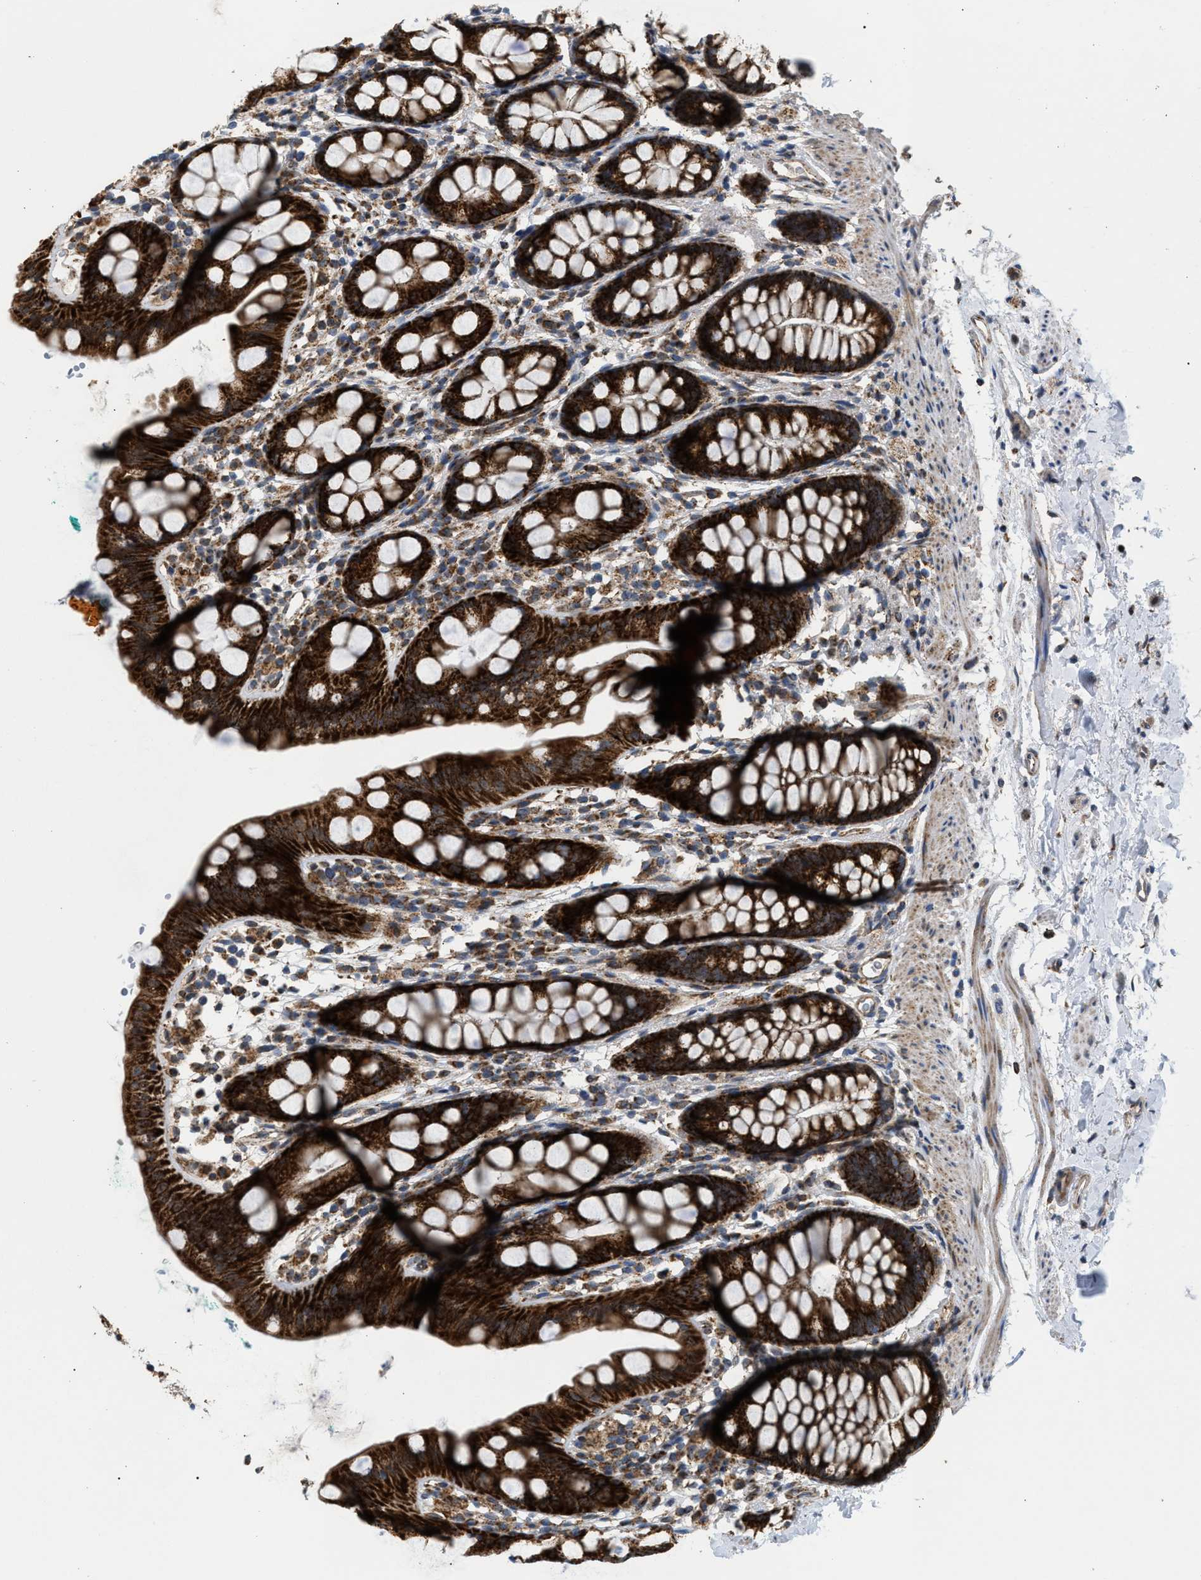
{"staining": {"intensity": "strong", "quantity": ">75%", "location": "cytoplasmic/membranous"}, "tissue": "rectum", "cell_type": "Glandular cells", "image_type": "normal", "snomed": [{"axis": "morphology", "description": "Normal tissue, NOS"}, {"axis": "topography", "description": "Rectum"}], "caption": "Brown immunohistochemical staining in normal rectum shows strong cytoplasmic/membranous expression in about >75% of glandular cells.", "gene": "TACO1", "patient": {"sex": "female", "age": 65}}